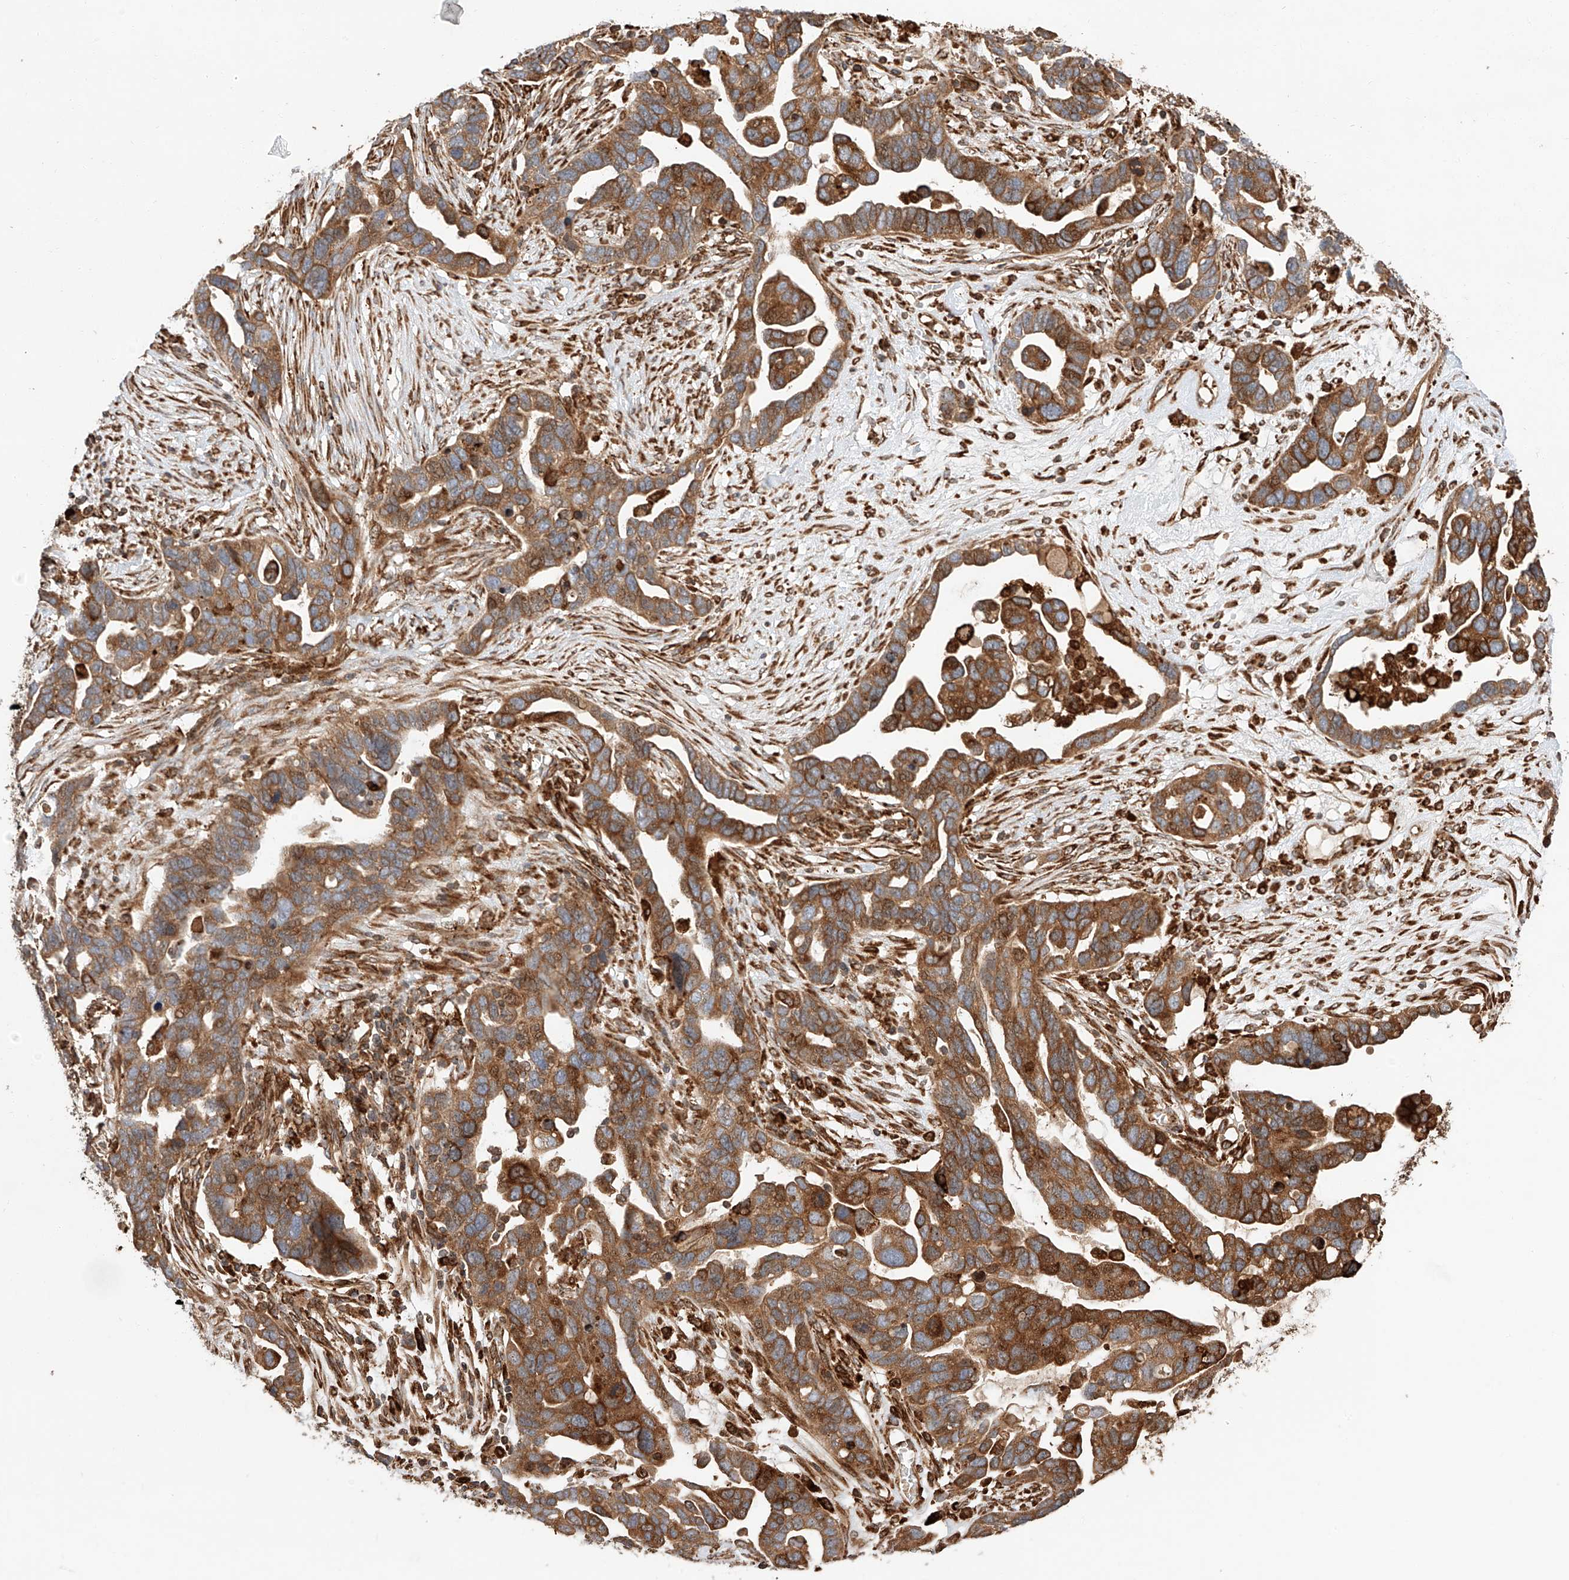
{"staining": {"intensity": "moderate", "quantity": ">75%", "location": "cytoplasmic/membranous"}, "tissue": "ovarian cancer", "cell_type": "Tumor cells", "image_type": "cancer", "snomed": [{"axis": "morphology", "description": "Cystadenocarcinoma, serous, NOS"}, {"axis": "topography", "description": "Ovary"}], "caption": "Ovarian cancer (serous cystadenocarcinoma) stained with DAB immunohistochemistry exhibits medium levels of moderate cytoplasmic/membranous expression in about >75% of tumor cells.", "gene": "ZNF84", "patient": {"sex": "female", "age": 54}}